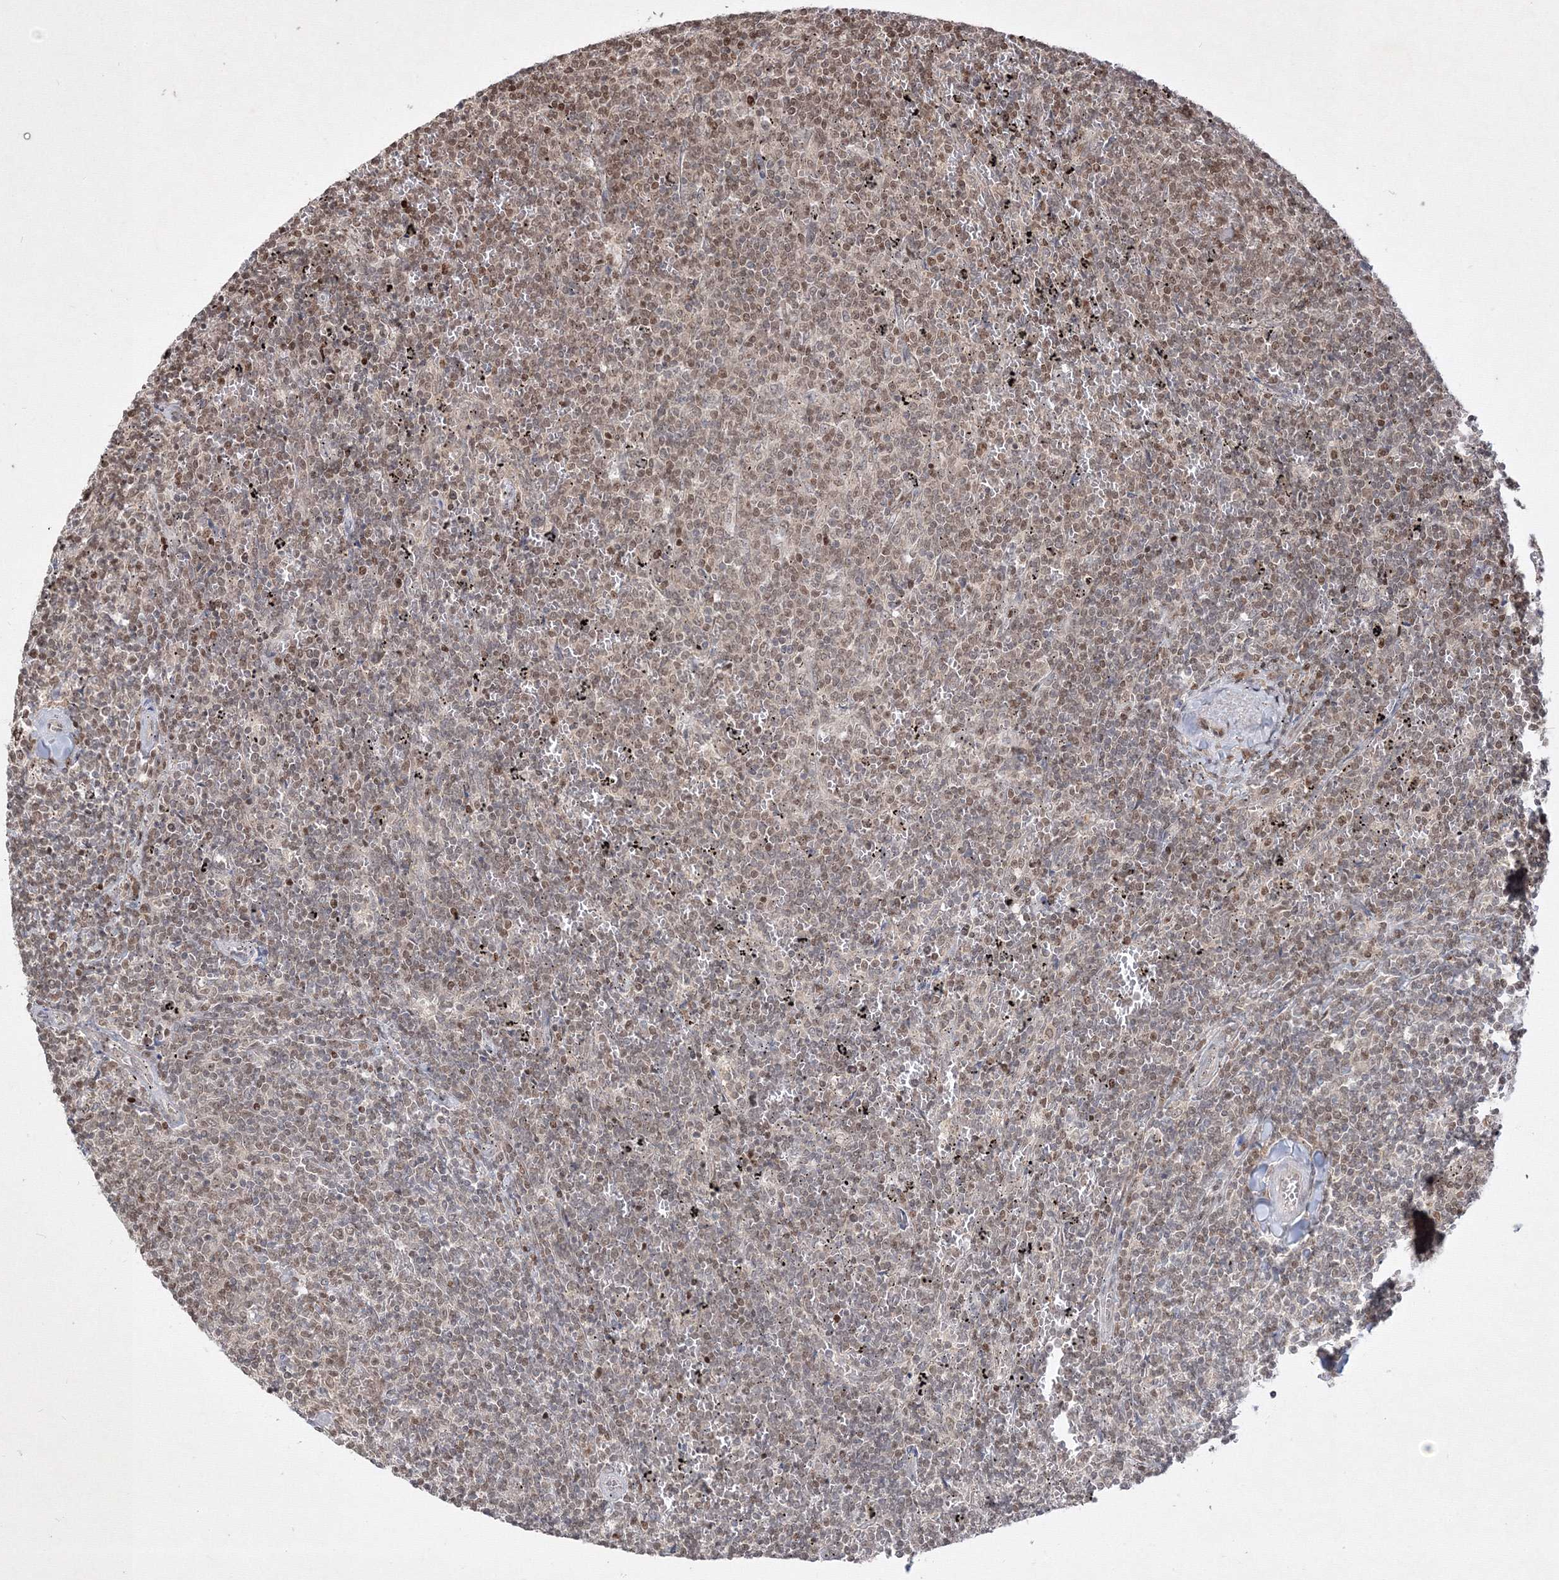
{"staining": {"intensity": "moderate", "quantity": "25%-75%", "location": "nuclear"}, "tissue": "lymphoma", "cell_type": "Tumor cells", "image_type": "cancer", "snomed": [{"axis": "morphology", "description": "Malignant lymphoma, non-Hodgkin's type, Low grade"}, {"axis": "topography", "description": "Spleen"}], "caption": "Human lymphoma stained with a protein marker displays moderate staining in tumor cells.", "gene": "TAB1", "patient": {"sex": "female", "age": 50}}